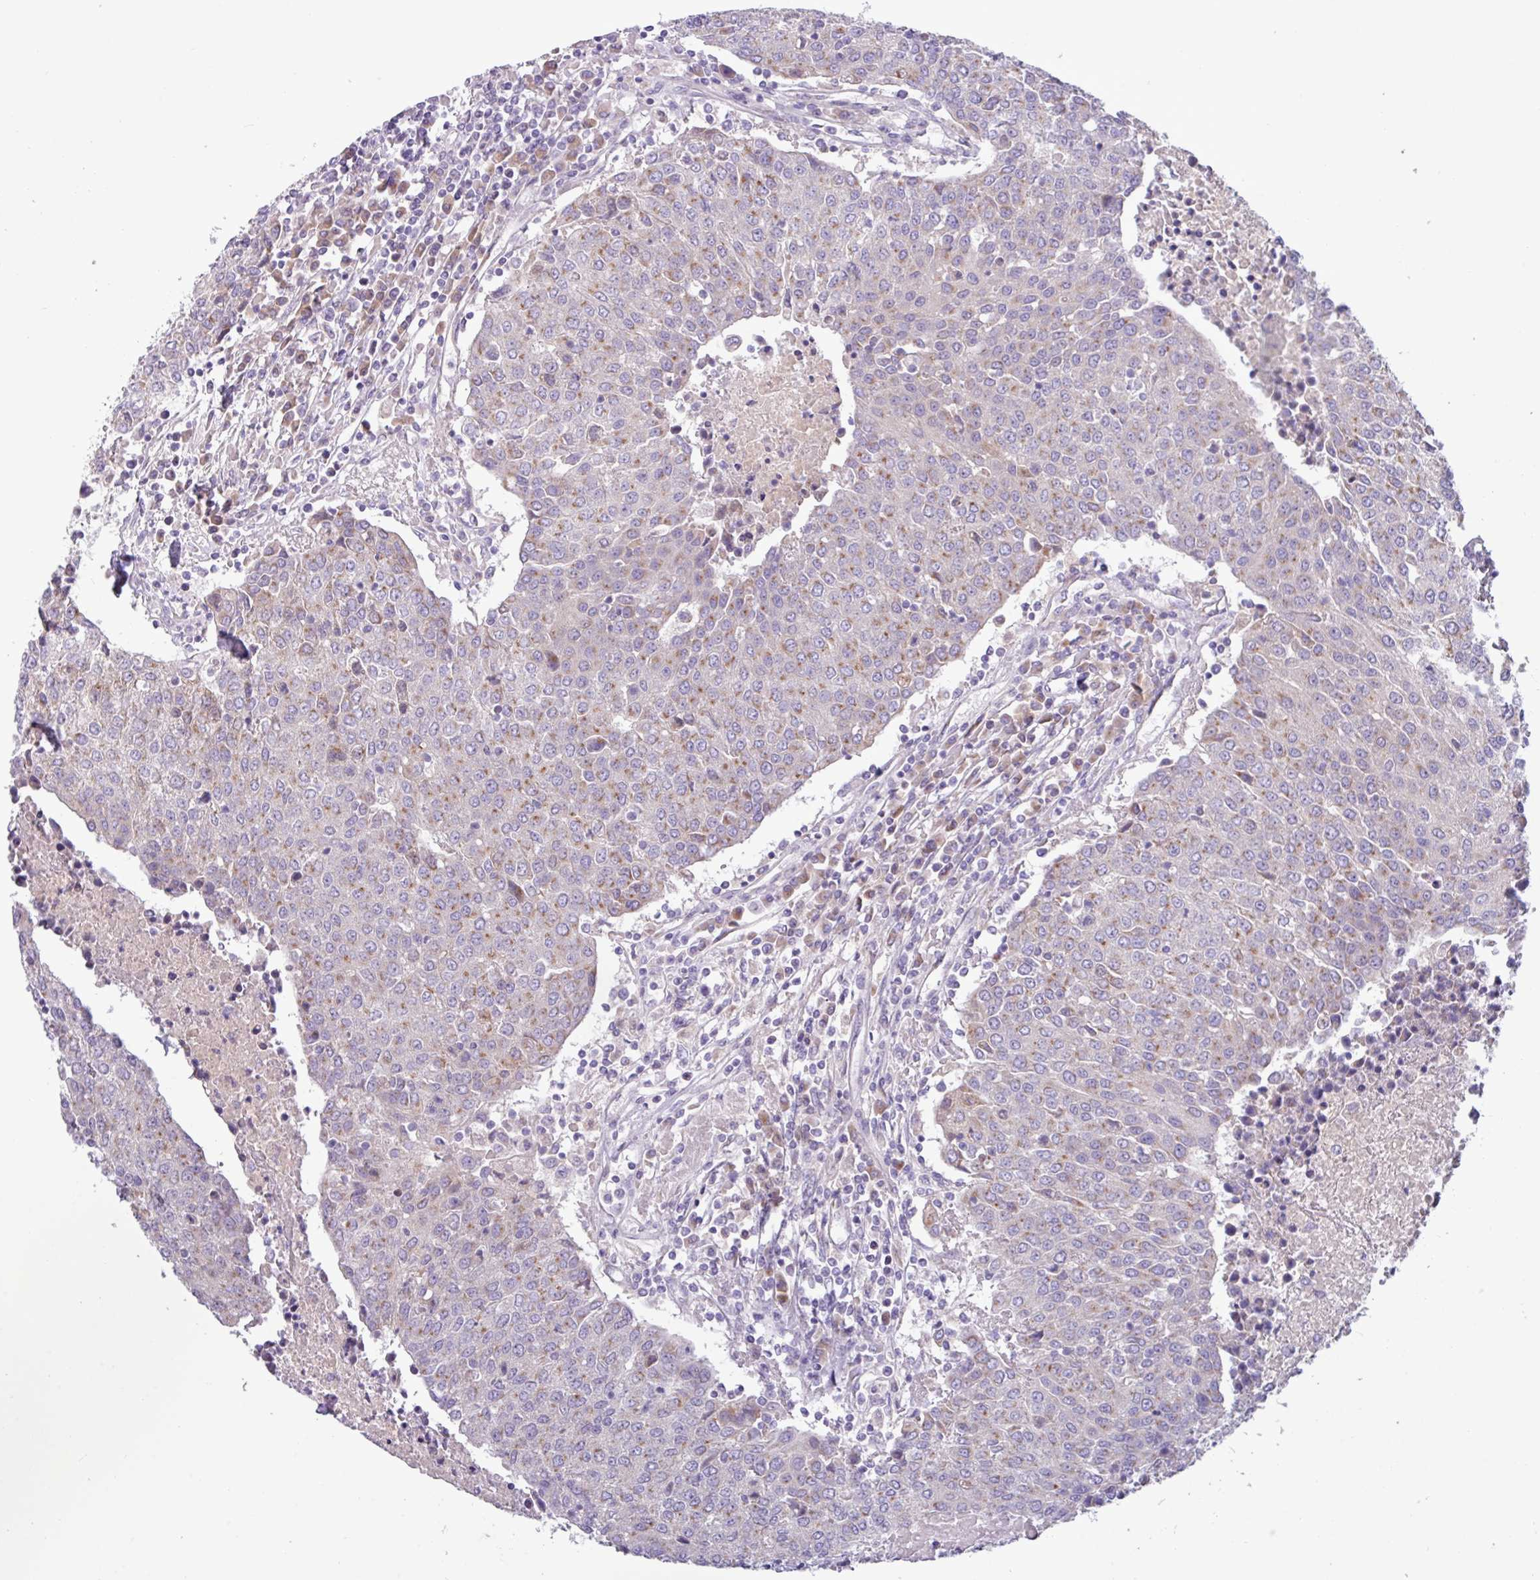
{"staining": {"intensity": "moderate", "quantity": "25%-75%", "location": "cytoplasmic/membranous"}, "tissue": "urothelial cancer", "cell_type": "Tumor cells", "image_type": "cancer", "snomed": [{"axis": "morphology", "description": "Urothelial carcinoma, High grade"}, {"axis": "topography", "description": "Urinary bladder"}], "caption": "Protein expression by immunohistochemistry exhibits moderate cytoplasmic/membranous expression in approximately 25%-75% of tumor cells in urothelial cancer.", "gene": "STIMATE", "patient": {"sex": "female", "age": 85}}